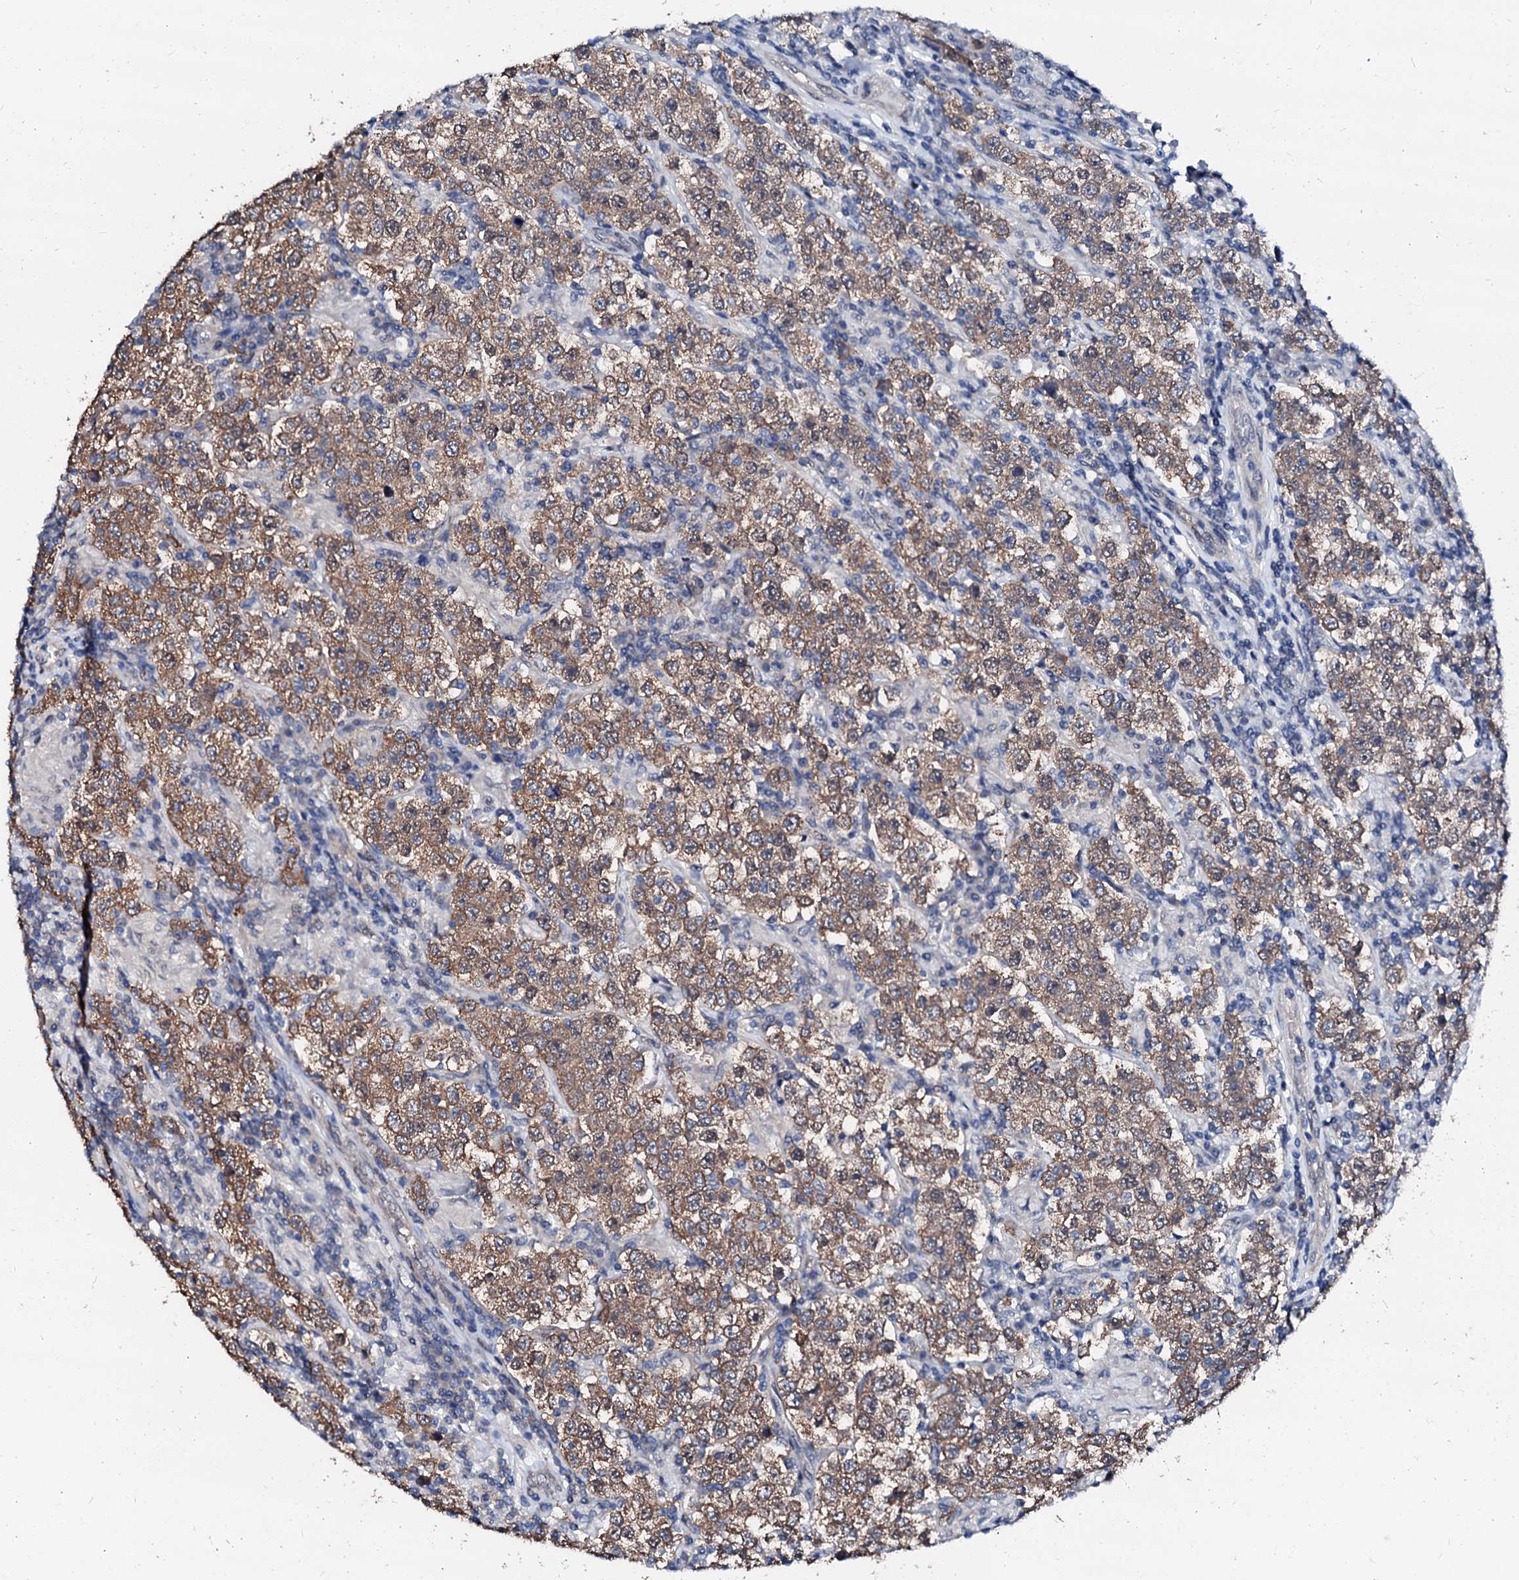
{"staining": {"intensity": "moderate", "quantity": ">75%", "location": "cytoplasmic/membranous"}, "tissue": "testis cancer", "cell_type": "Tumor cells", "image_type": "cancer", "snomed": [{"axis": "morphology", "description": "Normal tissue, NOS"}, {"axis": "morphology", "description": "Urothelial carcinoma, High grade"}, {"axis": "morphology", "description": "Seminoma, NOS"}, {"axis": "morphology", "description": "Carcinoma, Embryonal, NOS"}, {"axis": "topography", "description": "Urinary bladder"}, {"axis": "topography", "description": "Testis"}], "caption": "A medium amount of moderate cytoplasmic/membranous positivity is seen in about >75% of tumor cells in high-grade urothelial carcinoma (testis) tissue.", "gene": "CSN2", "patient": {"sex": "male", "age": 41}}